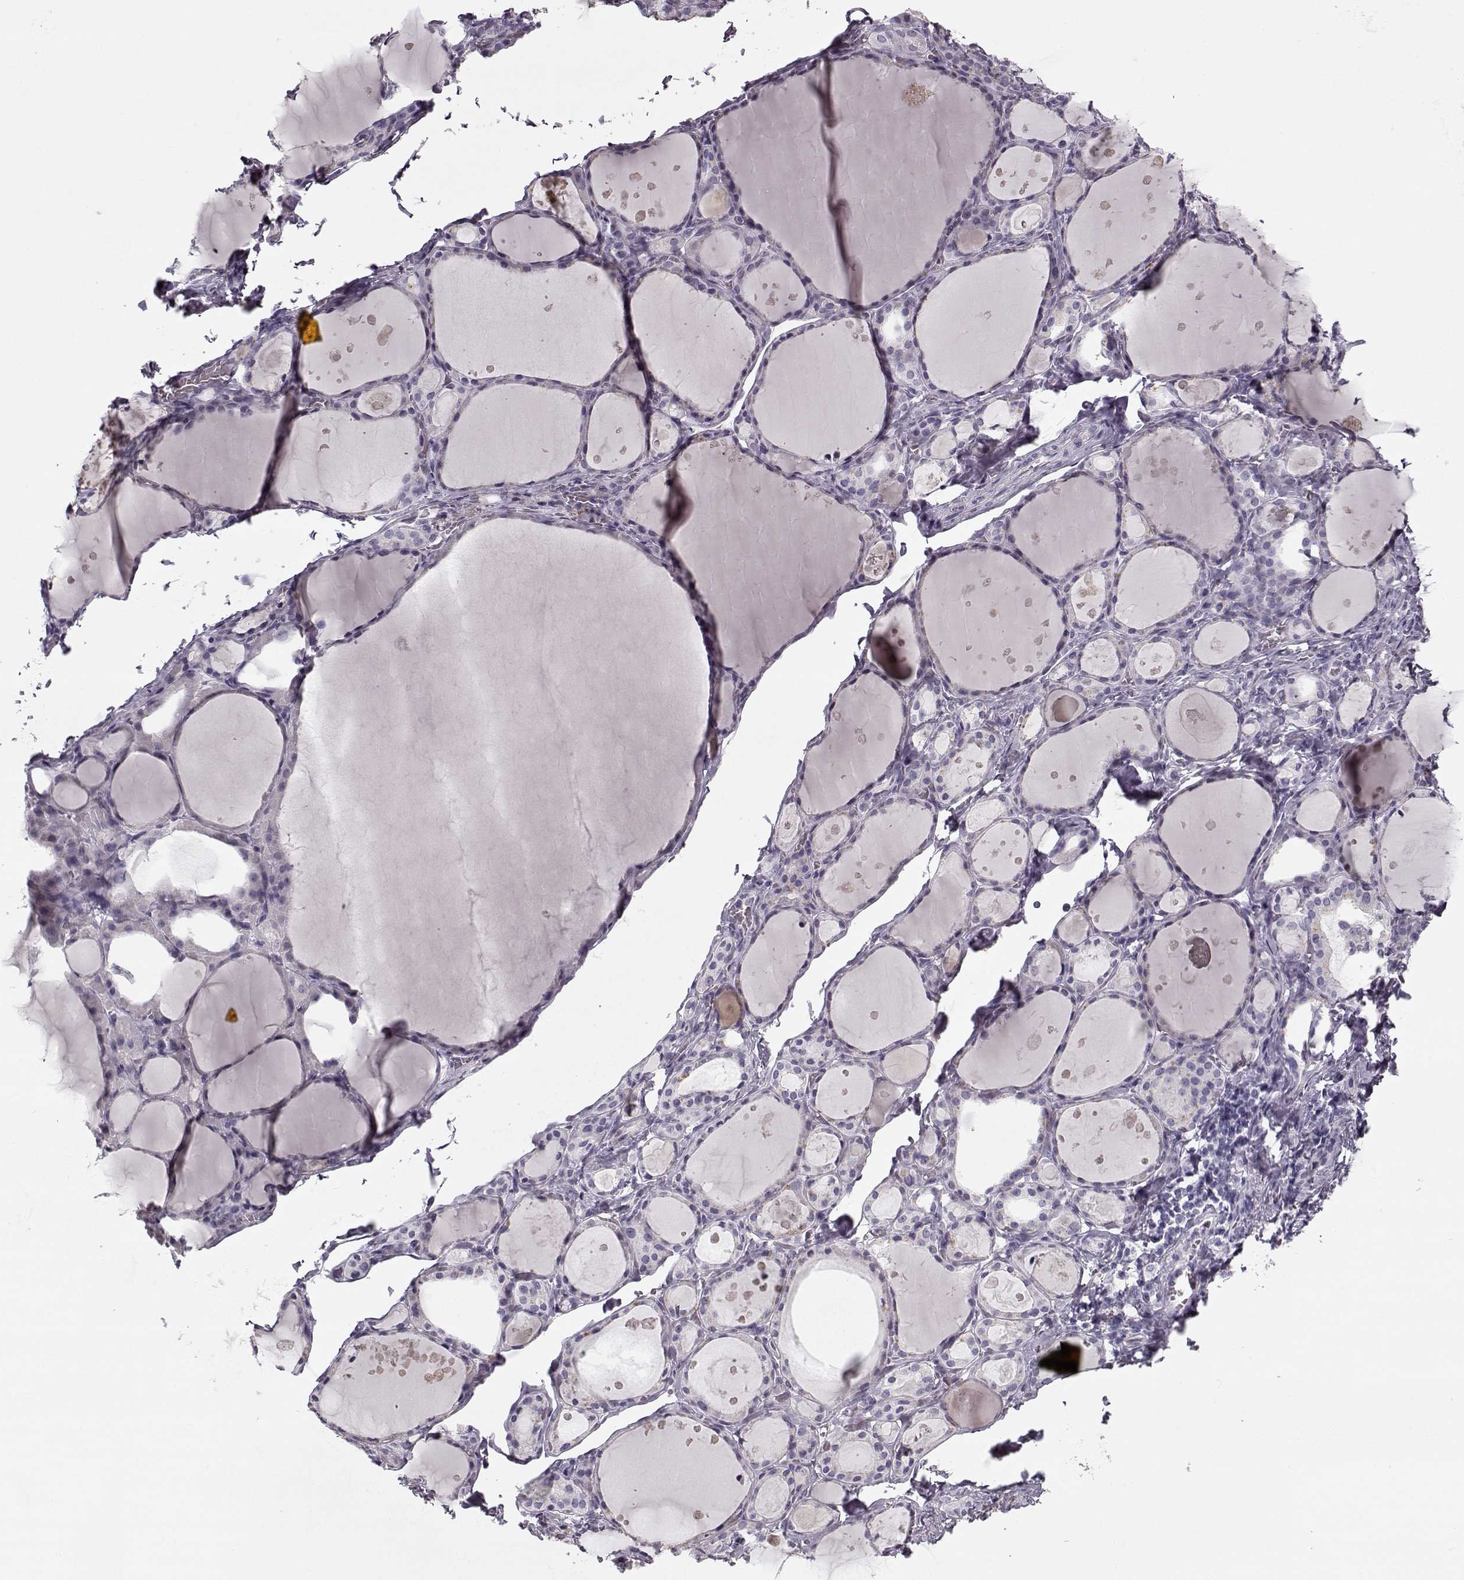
{"staining": {"intensity": "negative", "quantity": "none", "location": "none"}, "tissue": "thyroid gland", "cell_type": "Glandular cells", "image_type": "normal", "snomed": [{"axis": "morphology", "description": "Normal tissue, NOS"}, {"axis": "topography", "description": "Thyroid gland"}], "caption": "Glandular cells are negative for brown protein staining in normal thyroid gland. (Immunohistochemistry, brightfield microscopy, high magnification).", "gene": "PNMT", "patient": {"sex": "male", "age": 68}}